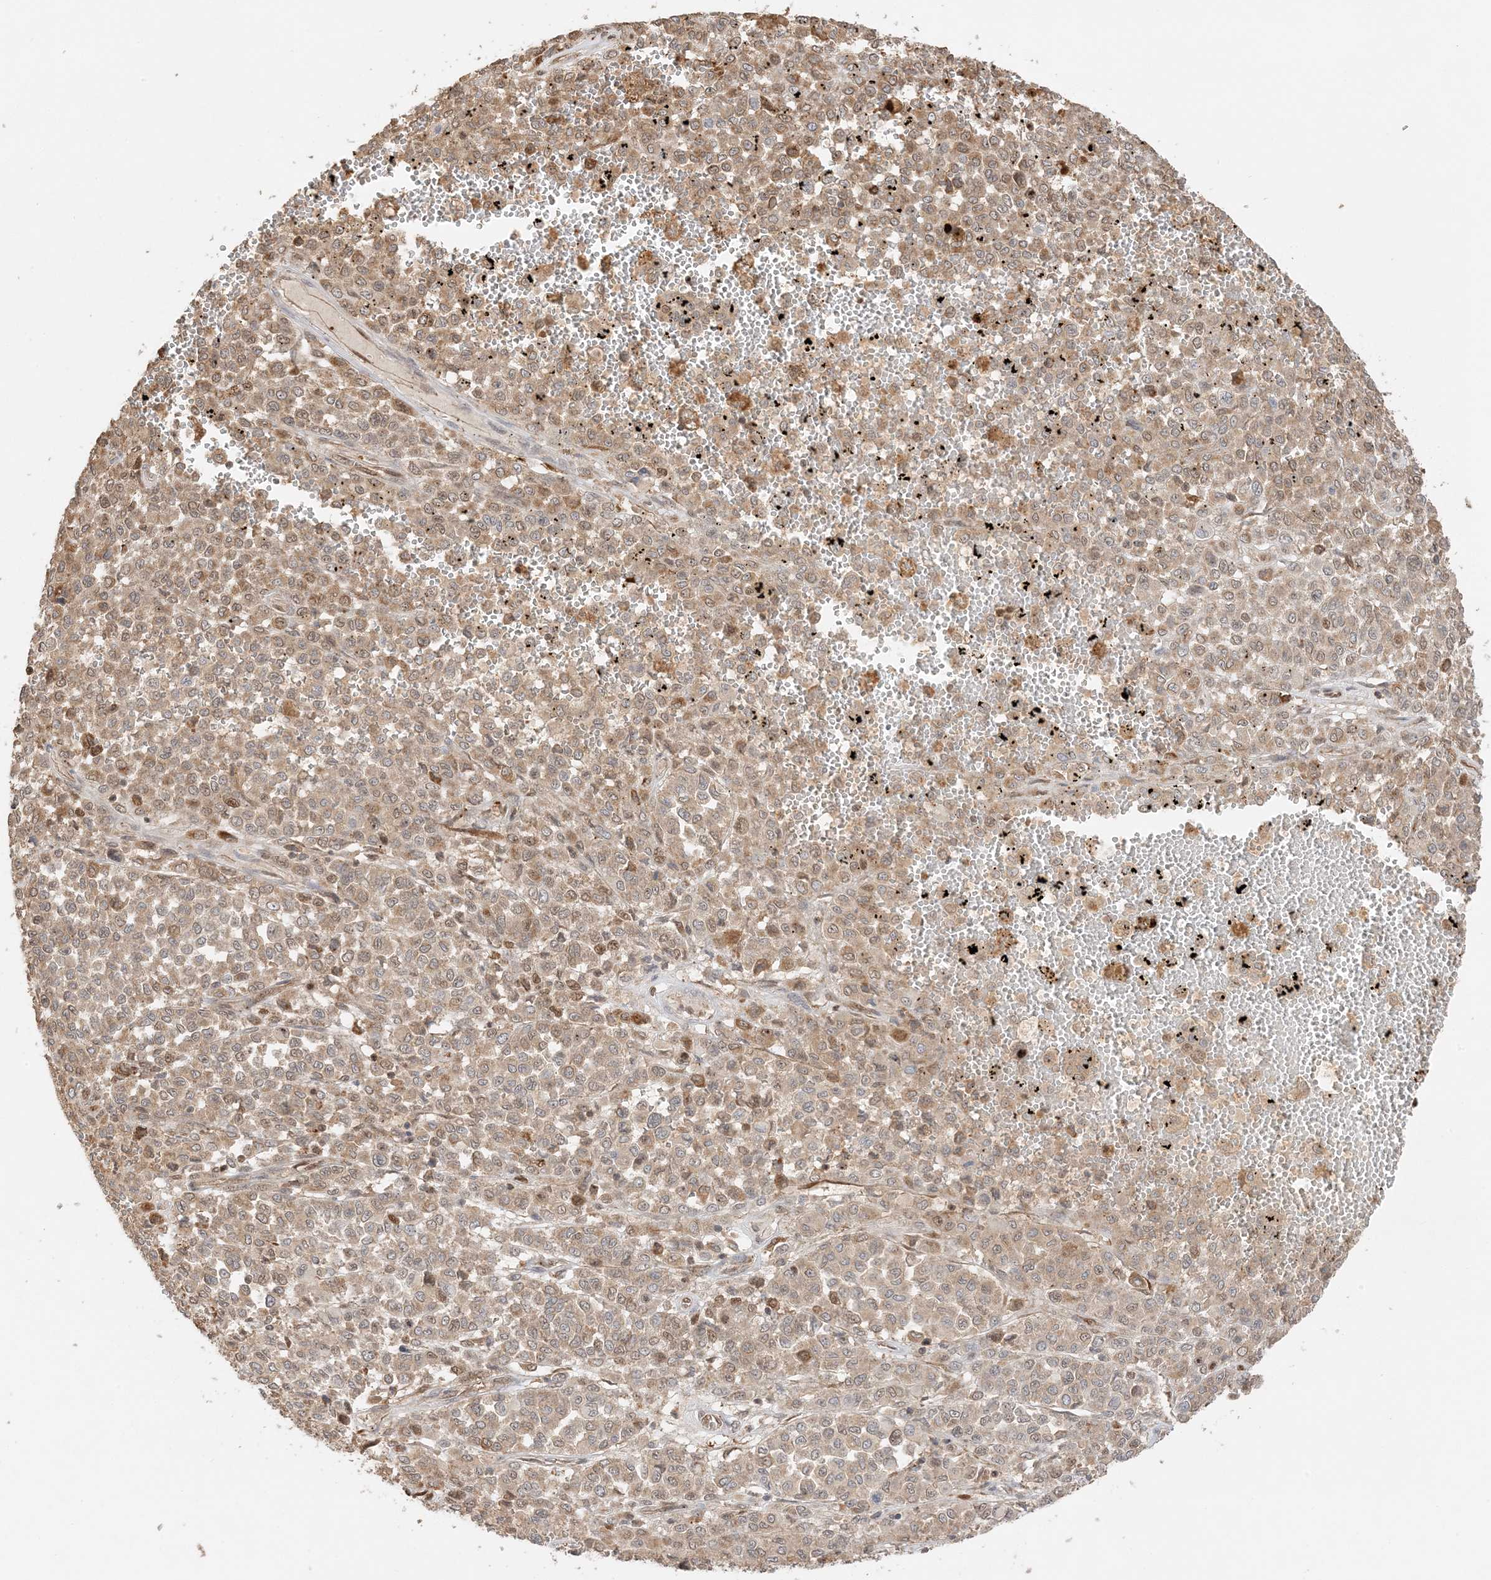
{"staining": {"intensity": "weak", "quantity": ">75%", "location": "cytoplasmic/membranous"}, "tissue": "melanoma", "cell_type": "Tumor cells", "image_type": "cancer", "snomed": [{"axis": "morphology", "description": "Malignant melanoma, Metastatic site"}, {"axis": "topography", "description": "Pancreas"}], "caption": "Immunohistochemical staining of malignant melanoma (metastatic site) exhibits low levels of weak cytoplasmic/membranous protein expression in about >75% of tumor cells.", "gene": "ZBTB41", "patient": {"sex": "female", "age": 30}}